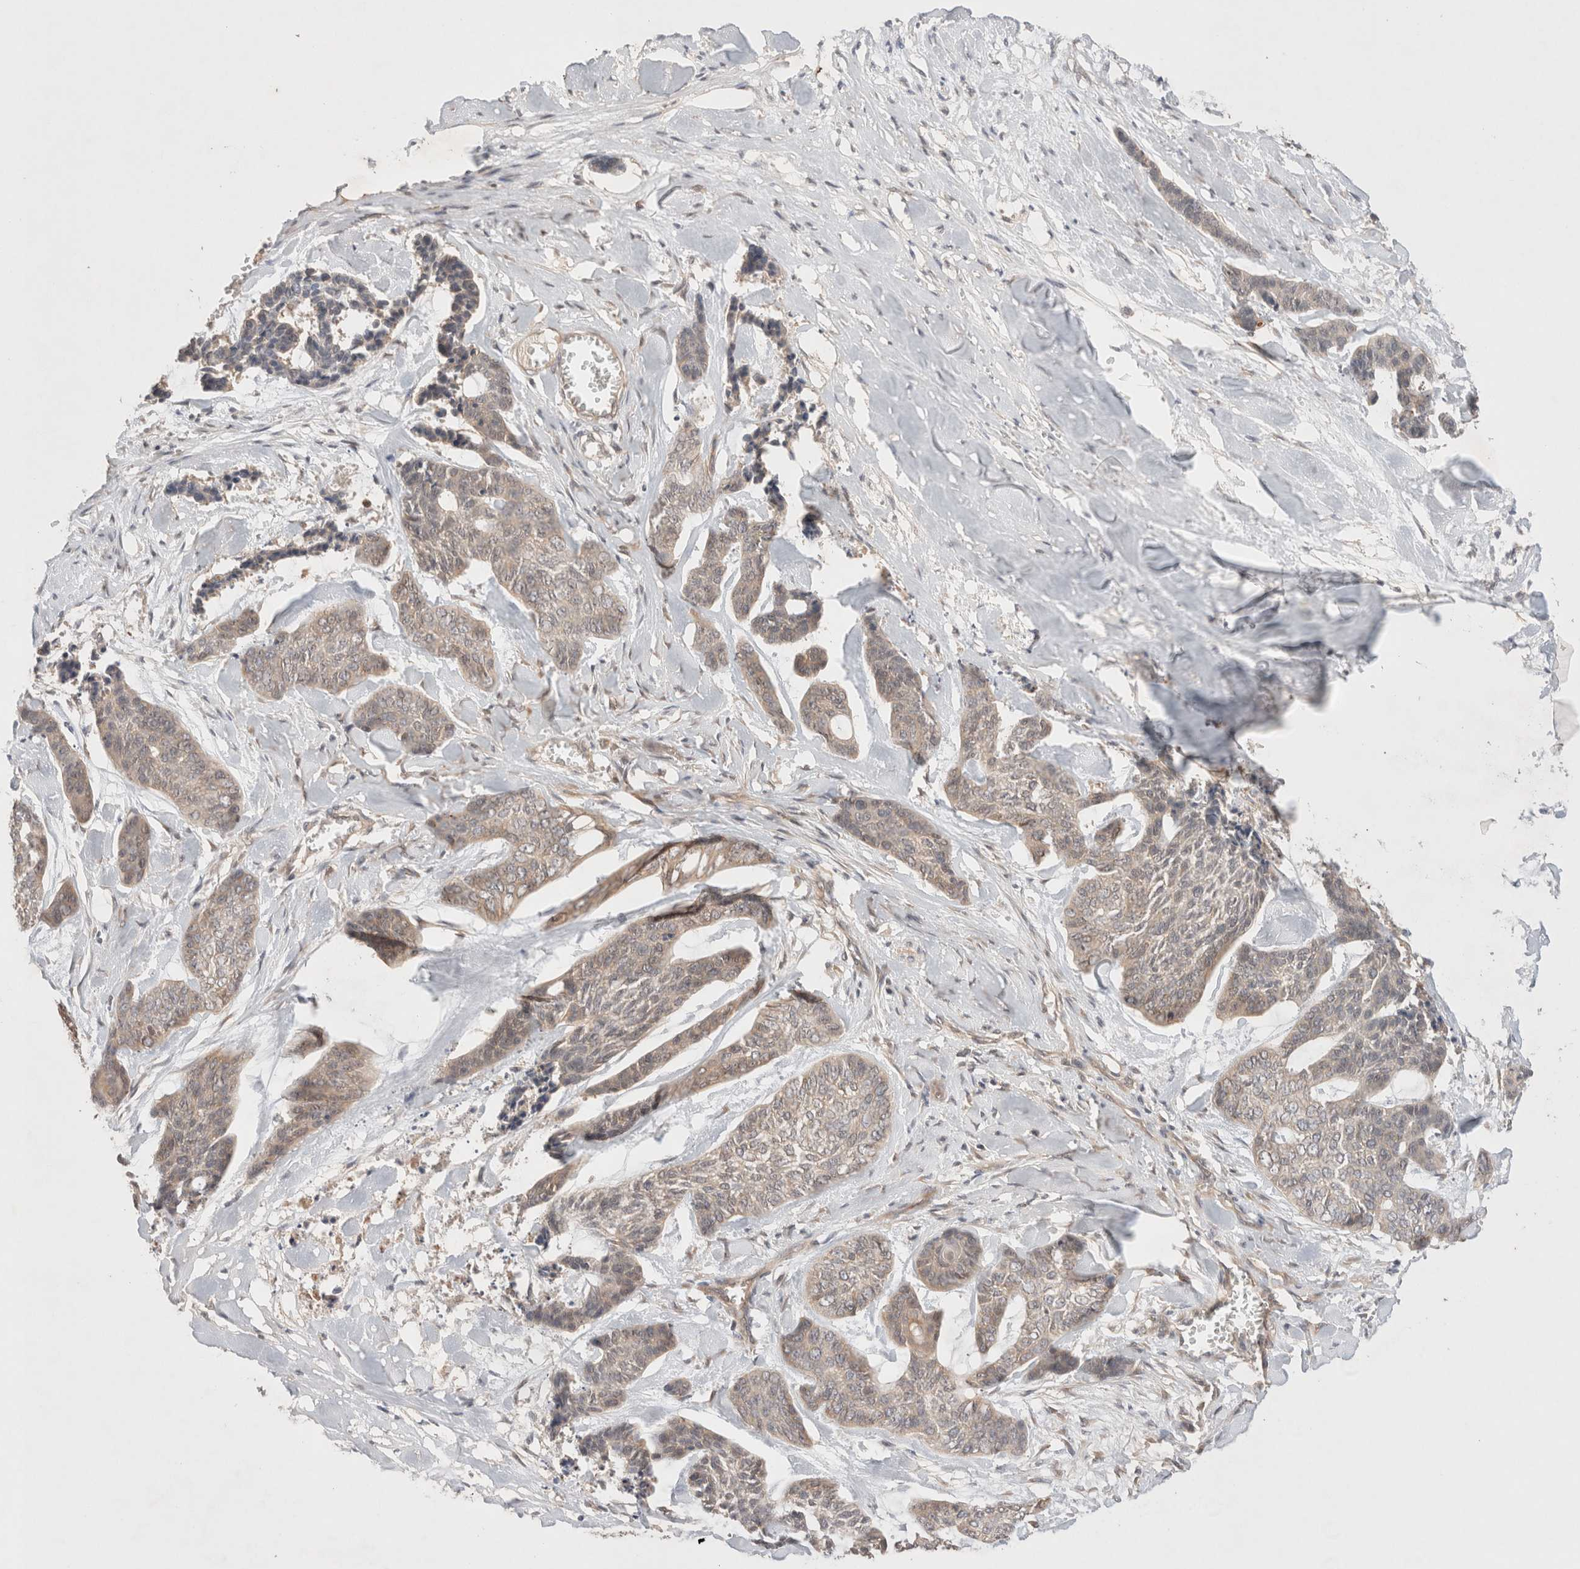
{"staining": {"intensity": "weak", "quantity": "25%-75%", "location": "cytoplasmic/membranous"}, "tissue": "skin cancer", "cell_type": "Tumor cells", "image_type": "cancer", "snomed": [{"axis": "morphology", "description": "Basal cell carcinoma"}, {"axis": "topography", "description": "Skin"}], "caption": "Immunohistochemical staining of skin cancer demonstrates low levels of weak cytoplasmic/membranous expression in approximately 25%-75% of tumor cells. Ihc stains the protein in brown and the nuclei are stained blue.", "gene": "CARNMT1", "patient": {"sex": "female", "age": 64}}